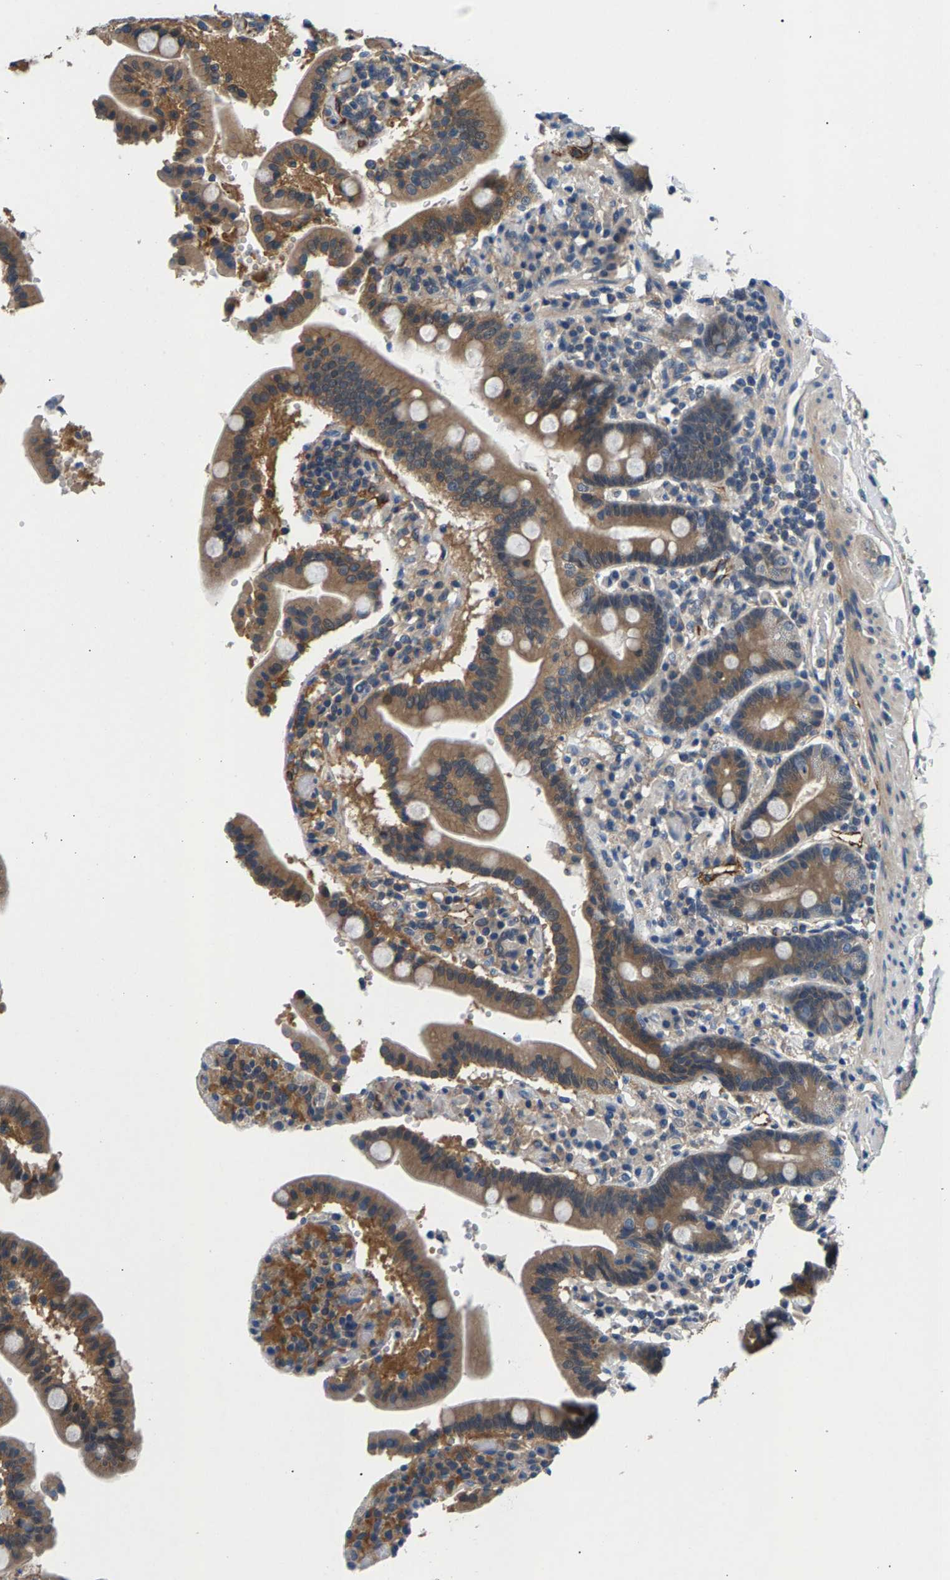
{"staining": {"intensity": "moderate", "quantity": ">75%", "location": "cytoplasmic/membranous"}, "tissue": "duodenum", "cell_type": "Glandular cells", "image_type": "normal", "snomed": [{"axis": "morphology", "description": "Normal tissue, NOS"}, {"axis": "topography", "description": "Small intestine, NOS"}], "caption": "Glandular cells reveal moderate cytoplasmic/membranous positivity in approximately >75% of cells in unremarkable duodenum. The staining was performed using DAB (3,3'-diaminobenzidine) to visualize the protein expression in brown, while the nuclei were stained in blue with hematoxylin (Magnification: 20x).", "gene": "NT5C", "patient": {"sex": "female", "age": 71}}